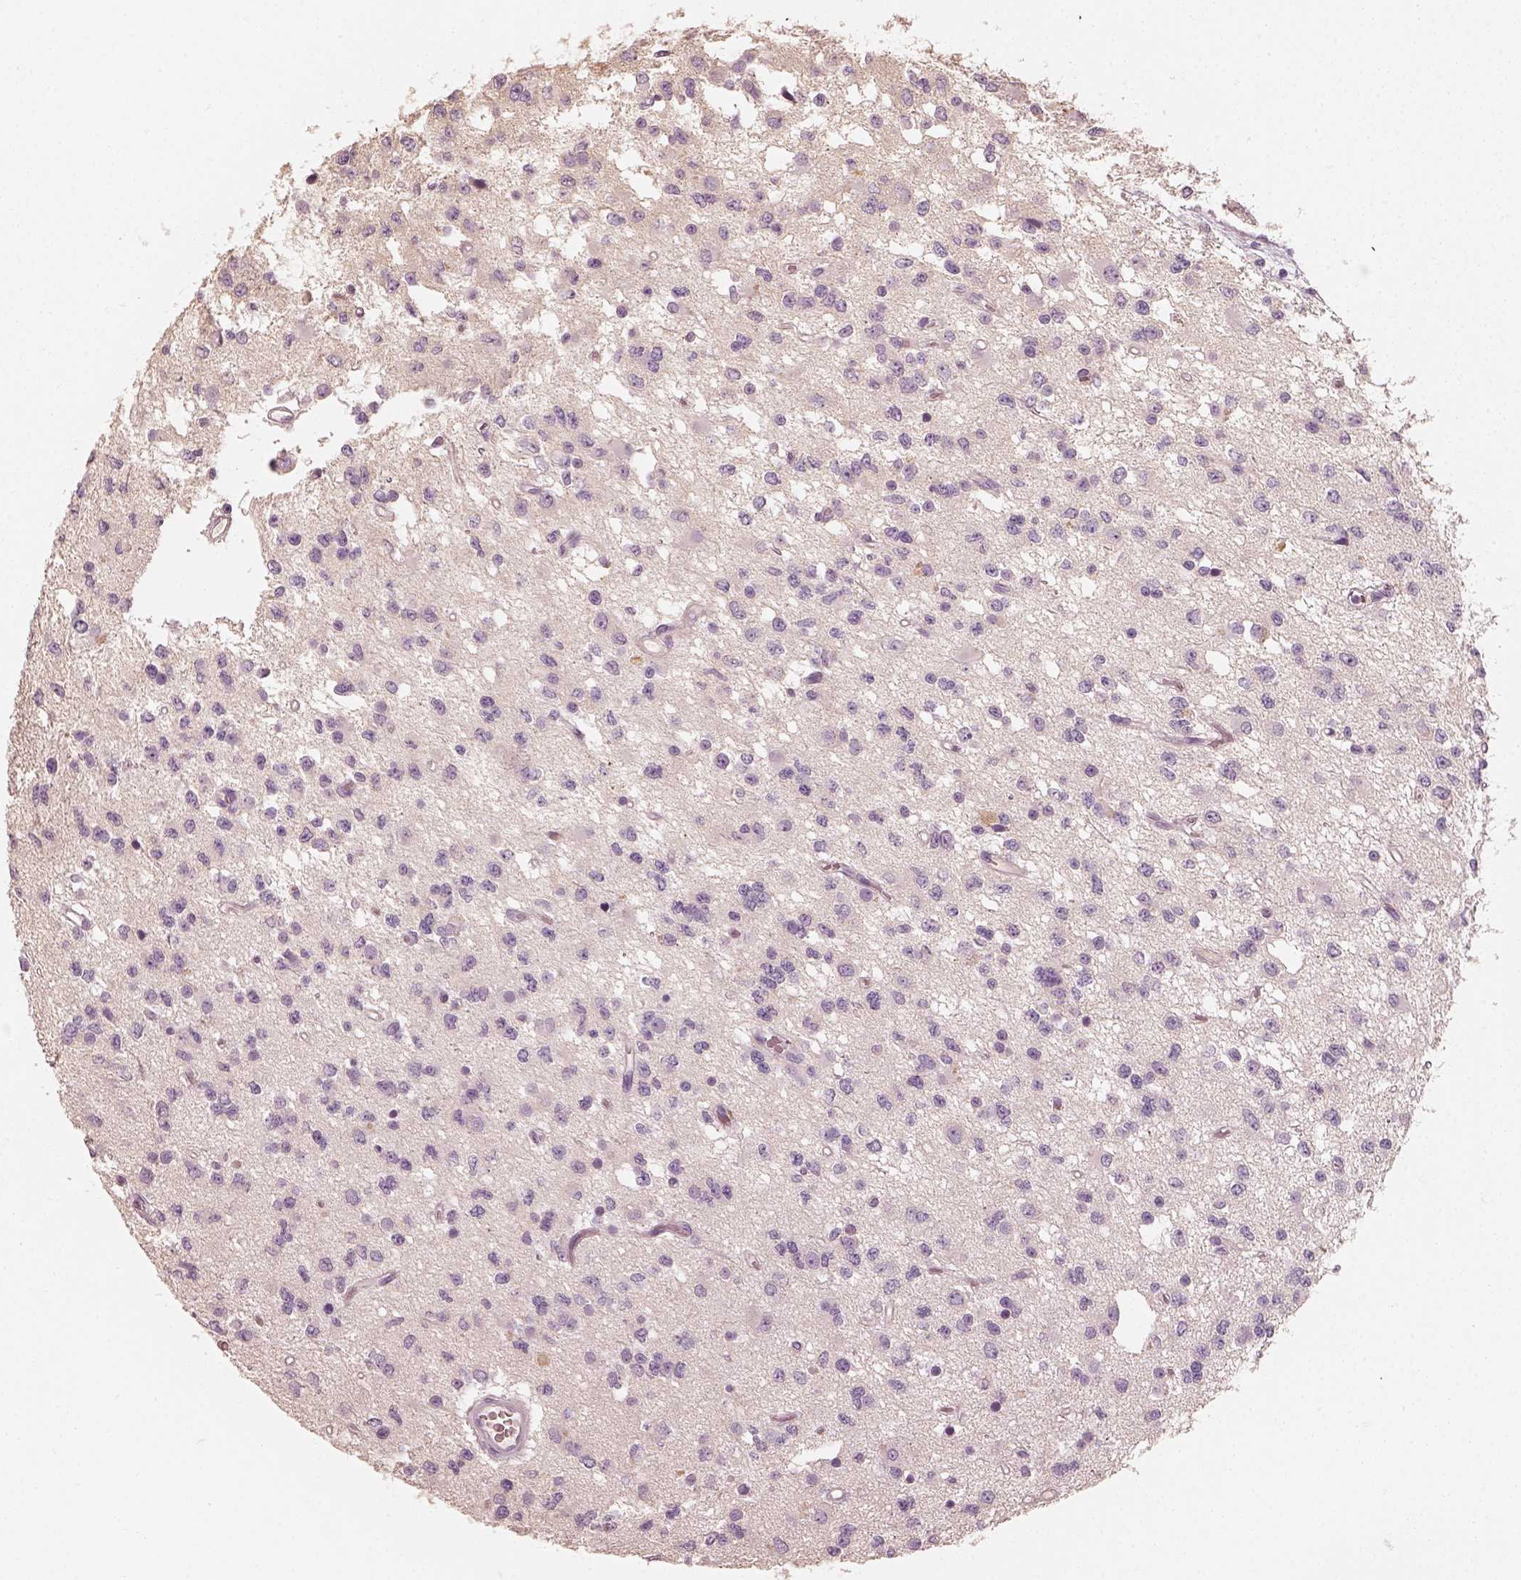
{"staining": {"intensity": "negative", "quantity": "none", "location": "none"}, "tissue": "glioma", "cell_type": "Tumor cells", "image_type": "cancer", "snomed": [{"axis": "morphology", "description": "Glioma, malignant, Low grade"}, {"axis": "topography", "description": "Brain"}], "caption": "An image of glioma stained for a protein displays no brown staining in tumor cells. (DAB (3,3'-diaminobenzidine) immunohistochemistry (IHC) with hematoxylin counter stain).", "gene": "RS1", "patient": {"sex": "female", "age": 45}}